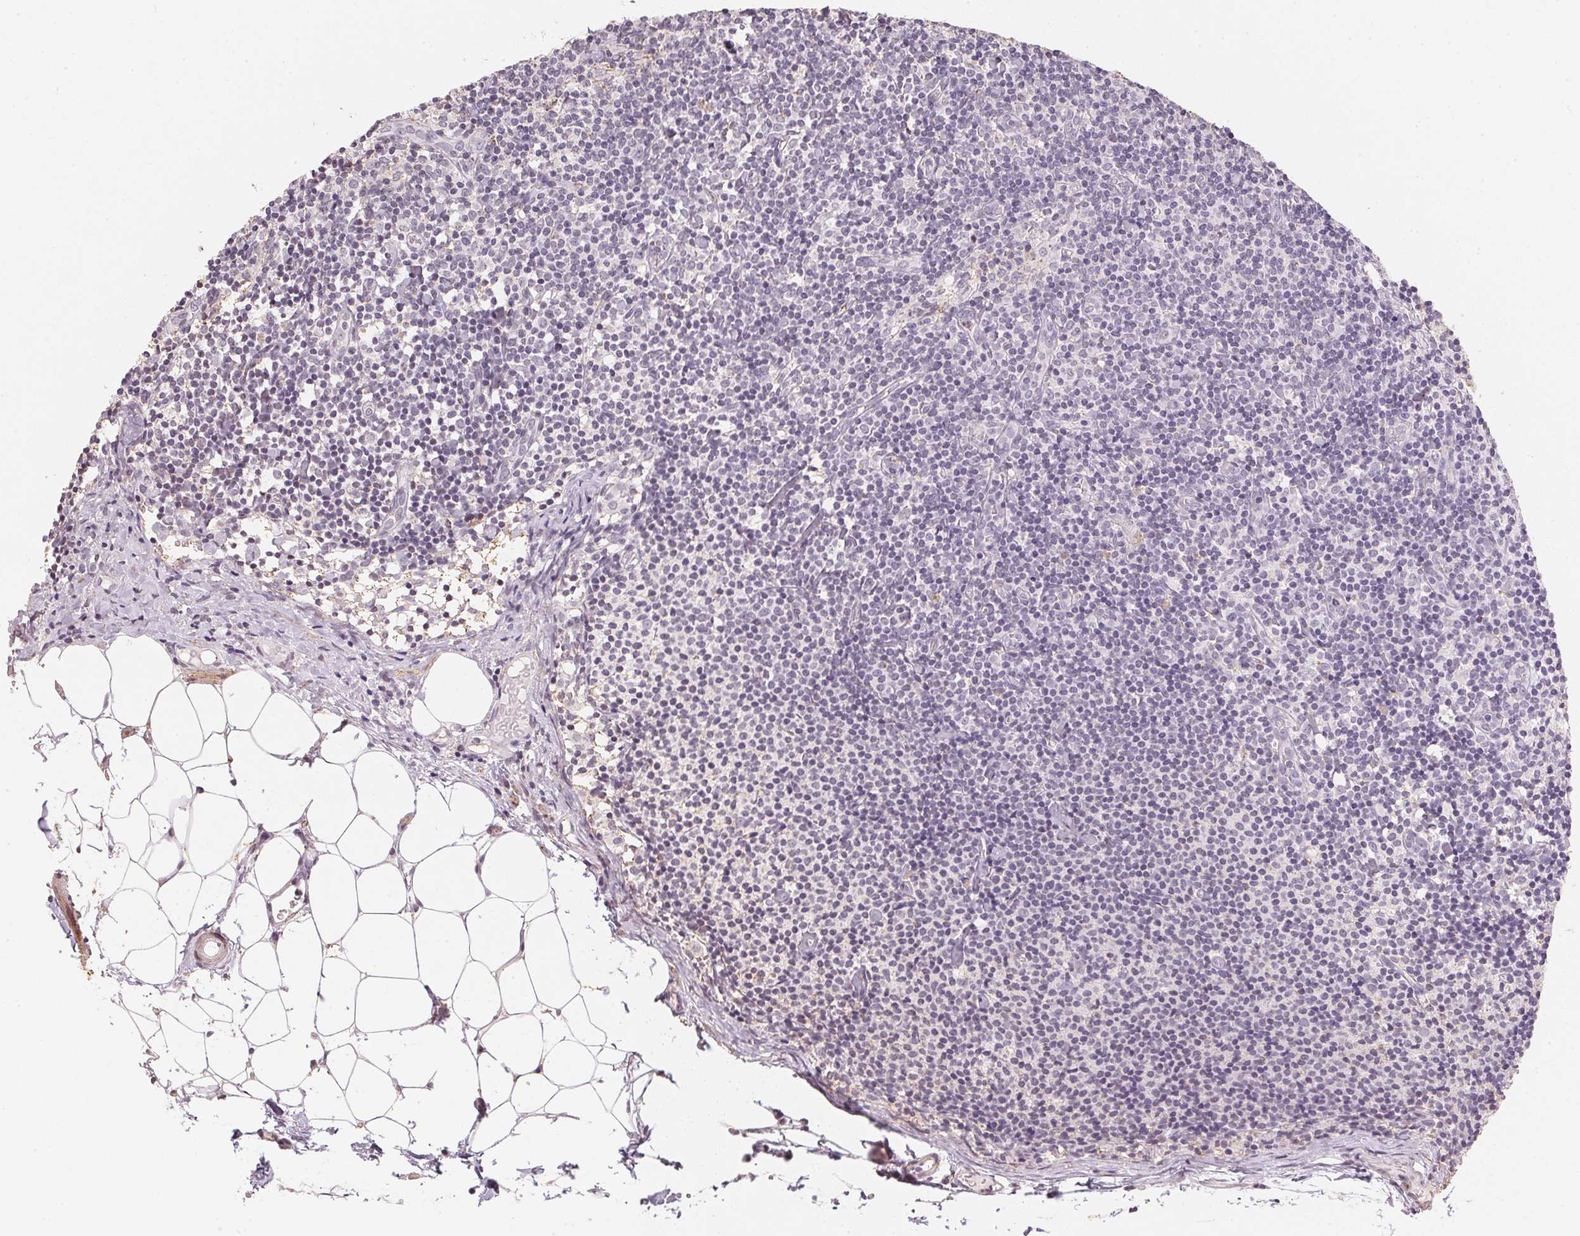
{"staining": {"intensity": "negative", "quantity": "none", "location": "none"}, "tissue": "lymph node", "cell_type": "Germinal center cells", "image_type": "normal", "snomed": [{"axis": "morphology", "description": "Normal tissue, NOS"}, {"axis": "topography", "description": "Lymph node"}], "caption": "A high-resolution image shows immunohistochemistry (IHC) staining of unremarkable lymph node, which demonstrates no significant expression in germinal center cells.", "gene": "SMTN", "patient": {"sex": "female", "age": 41}}